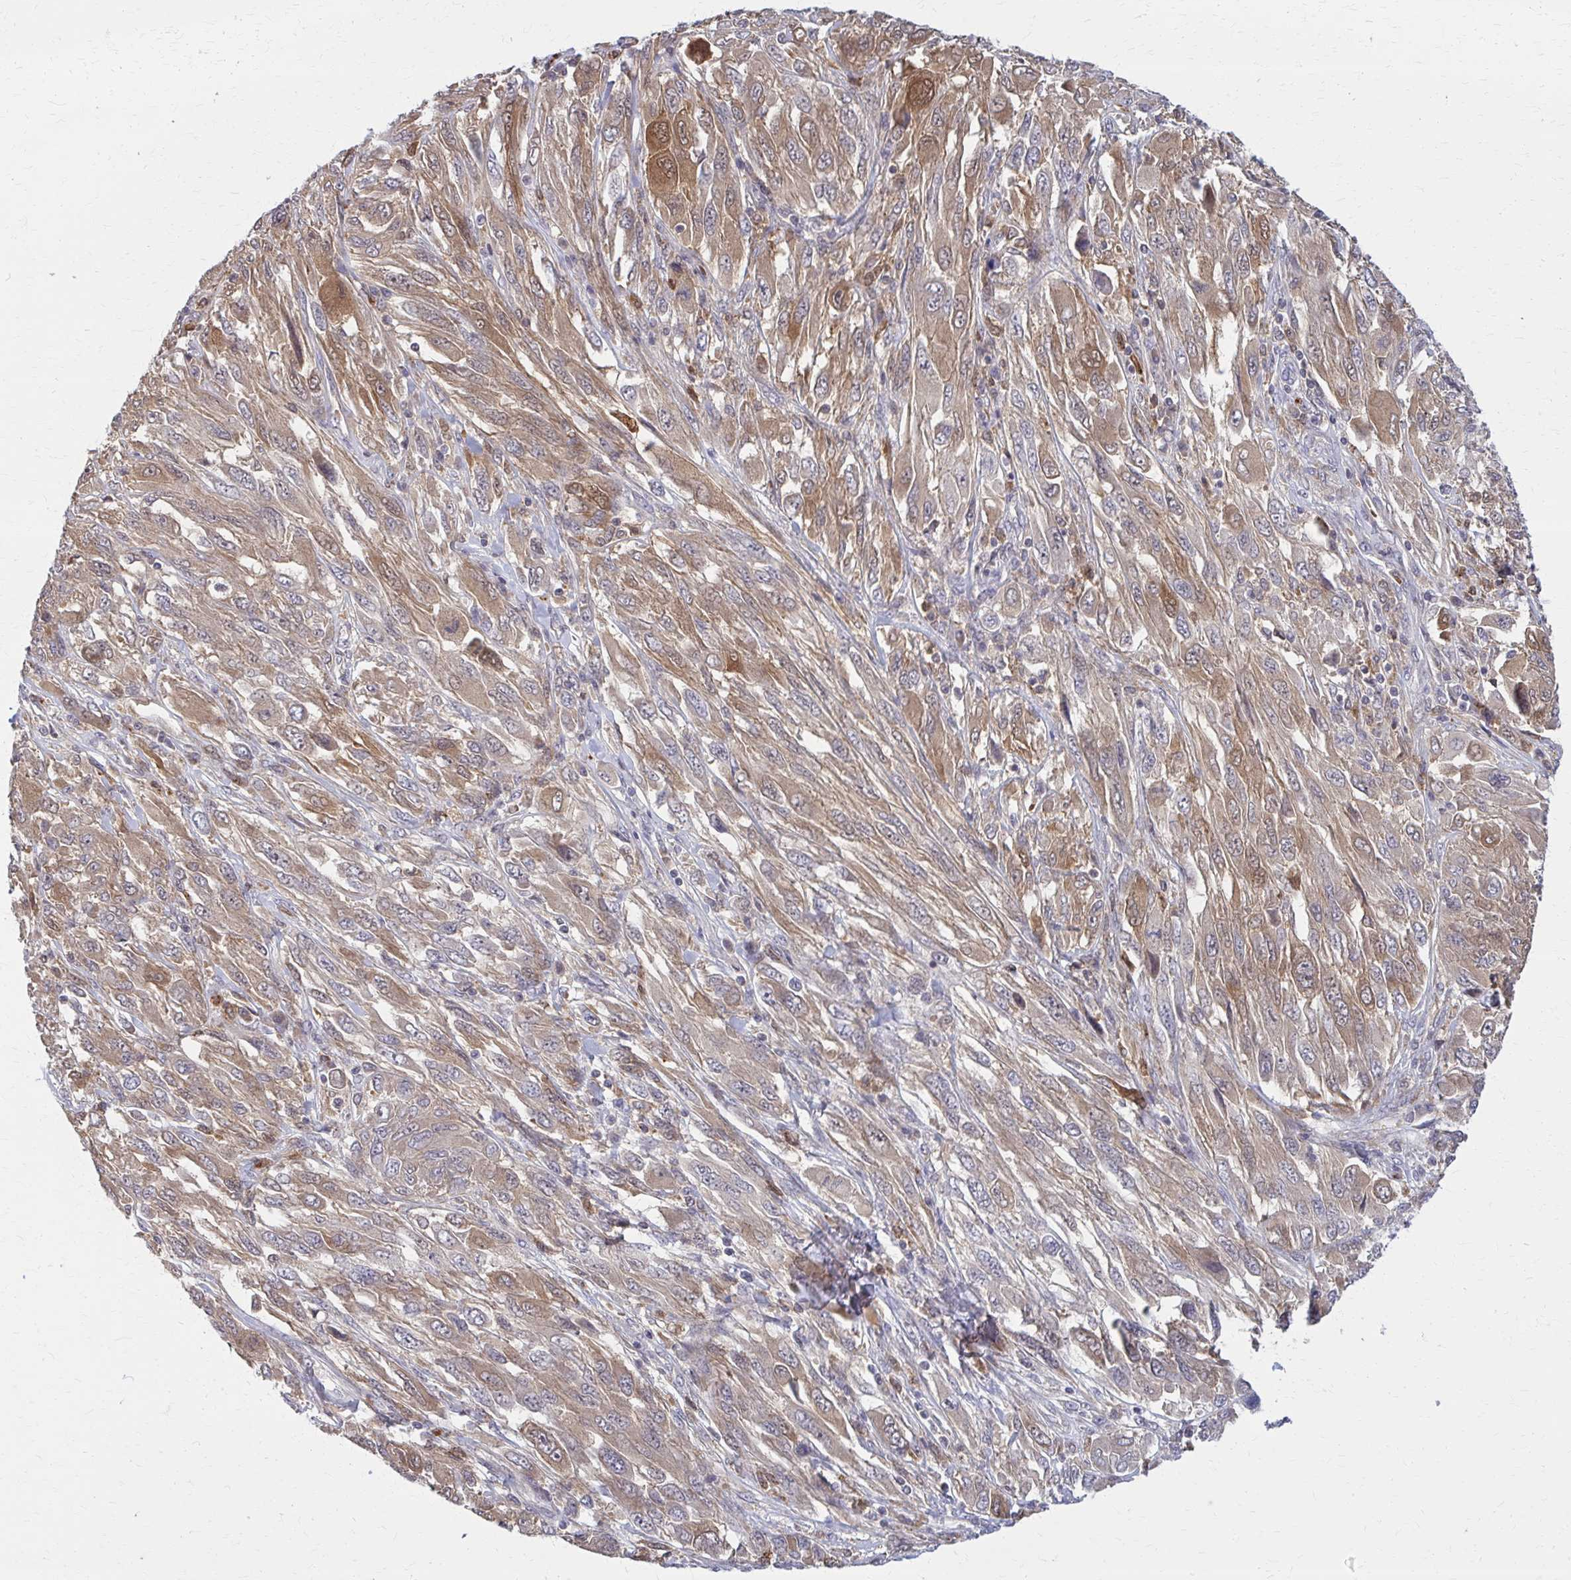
{"staining": {"intensity": "moderate", "quantity": ">75%", "location": "cytoplasmic/membranous"}, "tissue": "melanoma", "cell_type": "Tumor cells", "image_type": "cancer", "snomed": [{"axis": "morphology", "description": "Malignant melanoma, NOS"}, {"axis": "topography", "description": "Skin"}], "caption": "Brown immunohistochemical staining in human melanoma reveals moderate cytoplasmic/membranous staining in about >75% of tumor cells. The staining was performed using DAB, with brown indicating positive protein expression. Nuclei are stained blue with hematoxylin.", "gene": "DBI", "patient": {"sex": "female", "age": 91}}